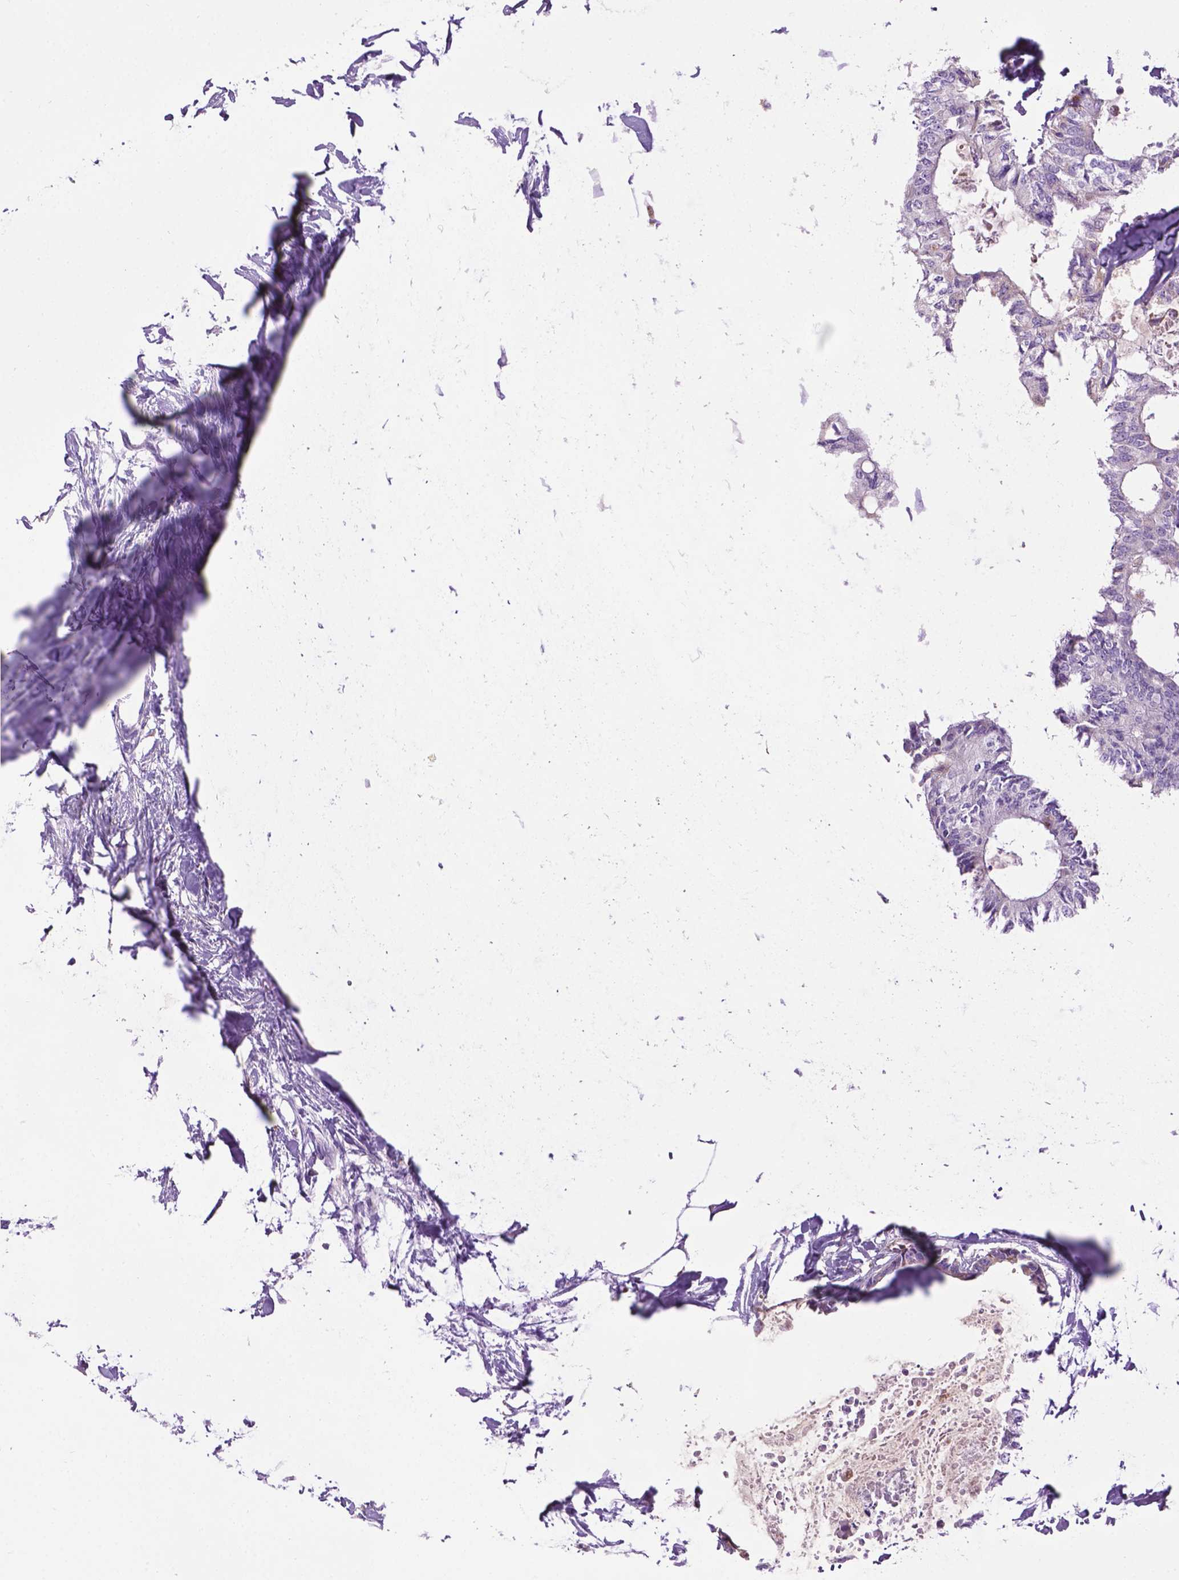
{"staining": {"intensity": "negative", "quantity": "none", "location": "none"}, "tissue": "colorectal cancer", "cell_type": "Tumor cells", "image_type": "cancer", "snomed": [{"axis": "morphology", "description": "Adenocarcinoma, NOS"}, {"axis": "topography", "description": "Colon"}, {"axis": "topography", "description": "Rectum"}], "caption": "DAB (3,3'-diaminobenzidine) immunohistochemical staining of adenocarcinoma (colorectal) reveals no significant positivity in tumor cells.", "gene": "TMEM132E", "patient": {"sex": "male", "age": 57}}